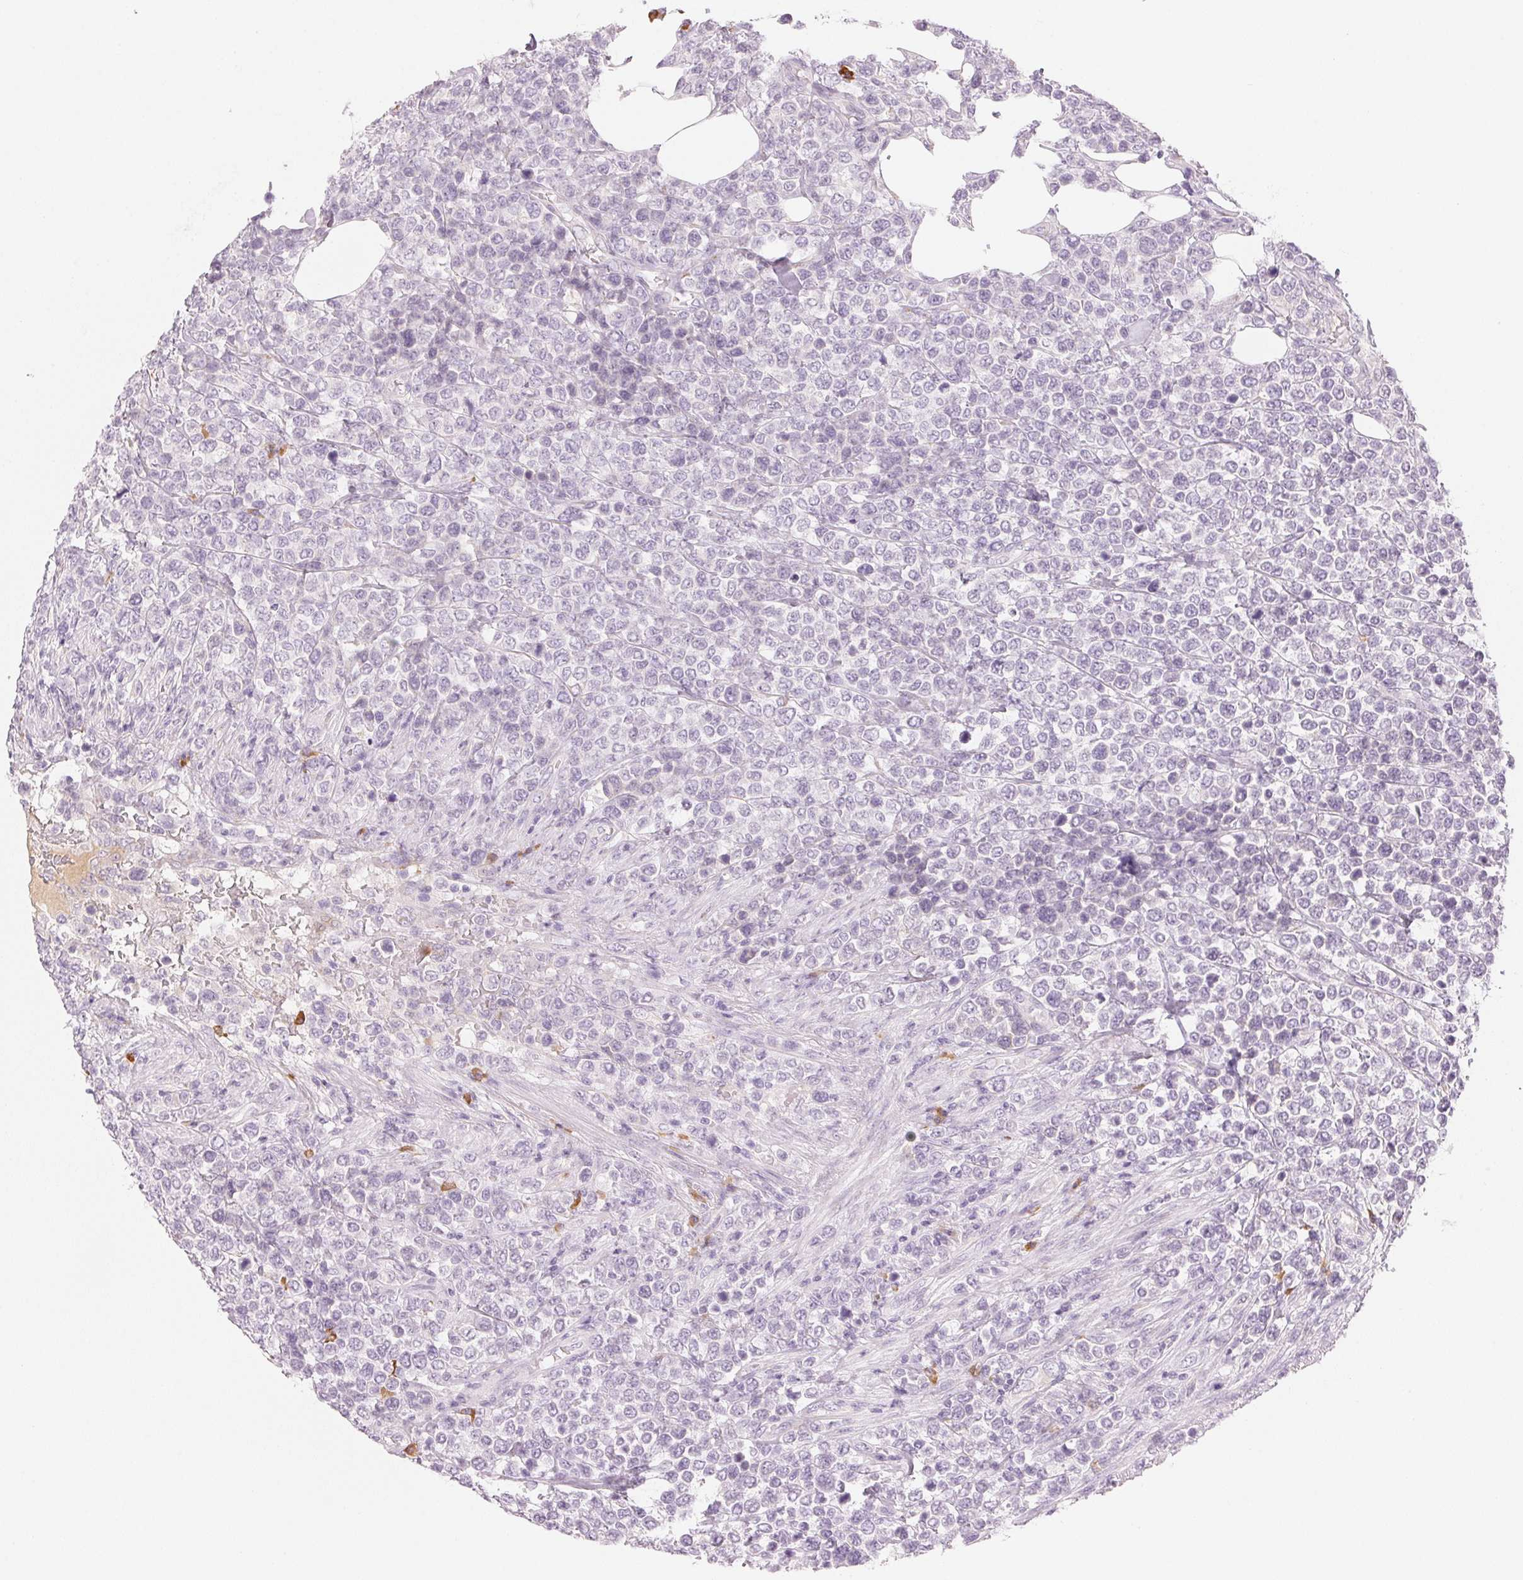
{"staining": {"intensity": "negative", "quantity": "none", "location": "none"}, "tissue": "lymphoma", "cell_type": "Tumor cells", "image_type": "cancer", "snomed": [{"axis": "morphology", "description": "Malignant lymphoma, non-Hodgkin's type, High grade"}, {"axis": "topography", "description": "Soft tissue"}], "caption": "There is no significant staining in tumor cells of malignant lymphoma, non-Hodgkin's type (high-grade). (Stains: DAB (3,3'-diaminobenzidine) IHC with hematoxylin counter stain, Microscopy: brightfield microscopy at high magnification).", "gene": "RMDN2", "patient": {"sex": "female", "age": 56}}